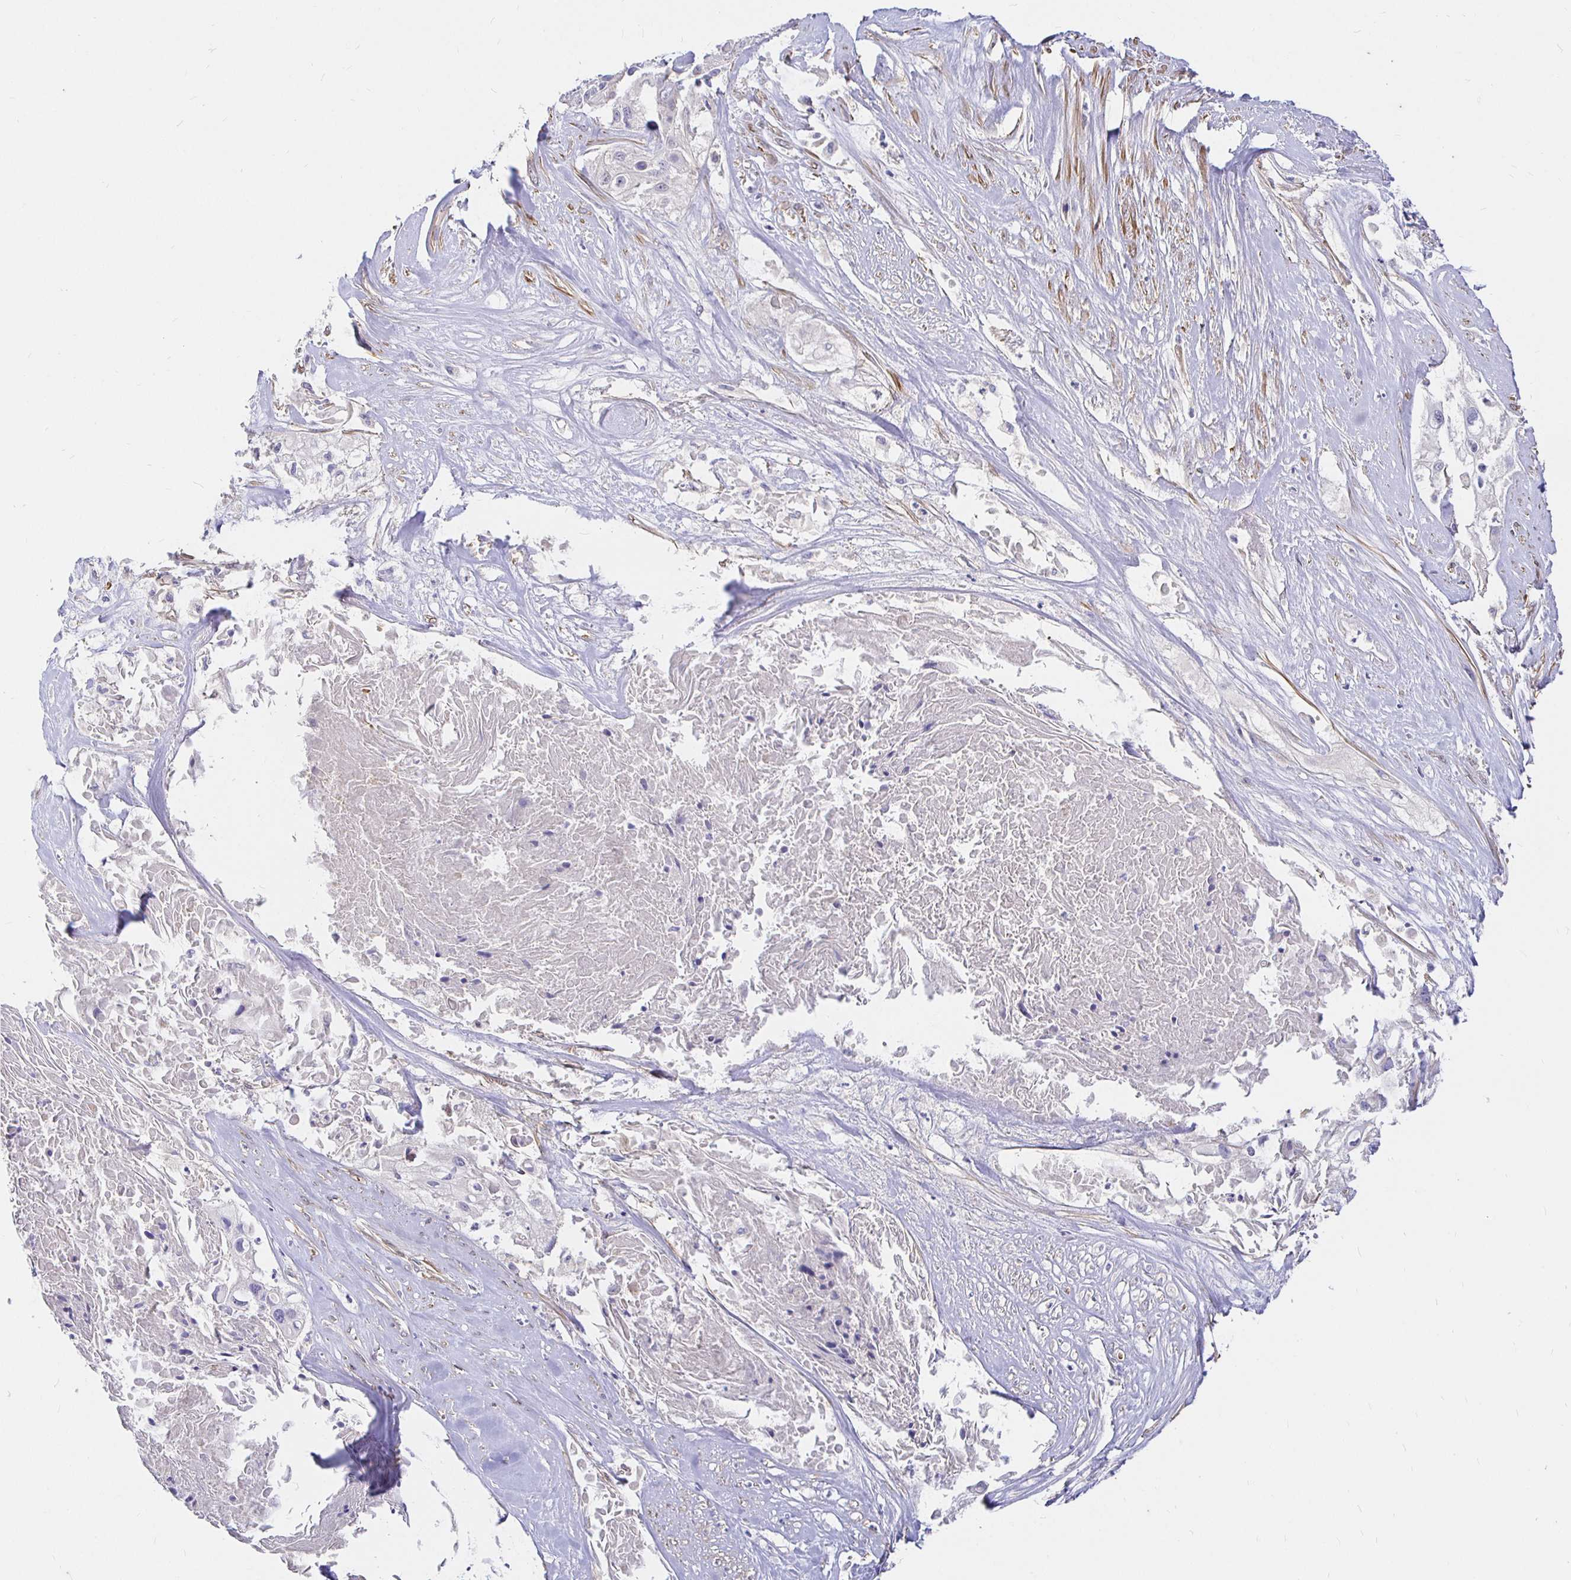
{"staining": {"intensity": "negative", "quantity": "none", "location": "none"}, "tissue": "cervical cancer", "cell_type": "Tumor cells", "image_type": "cancer", "snomed": [{"axis": "morphology", "description": "Squamous cell carcinoma, NOS"}, {"axis": "topography", "description": "Cervix"}], "caption": "A histopathology image of human cervical squamous cell carcinoma is negative for staining in tumor cells.", "gene": "PALM2AKAP2", "patient": {"sex": "female", "age": 49}}